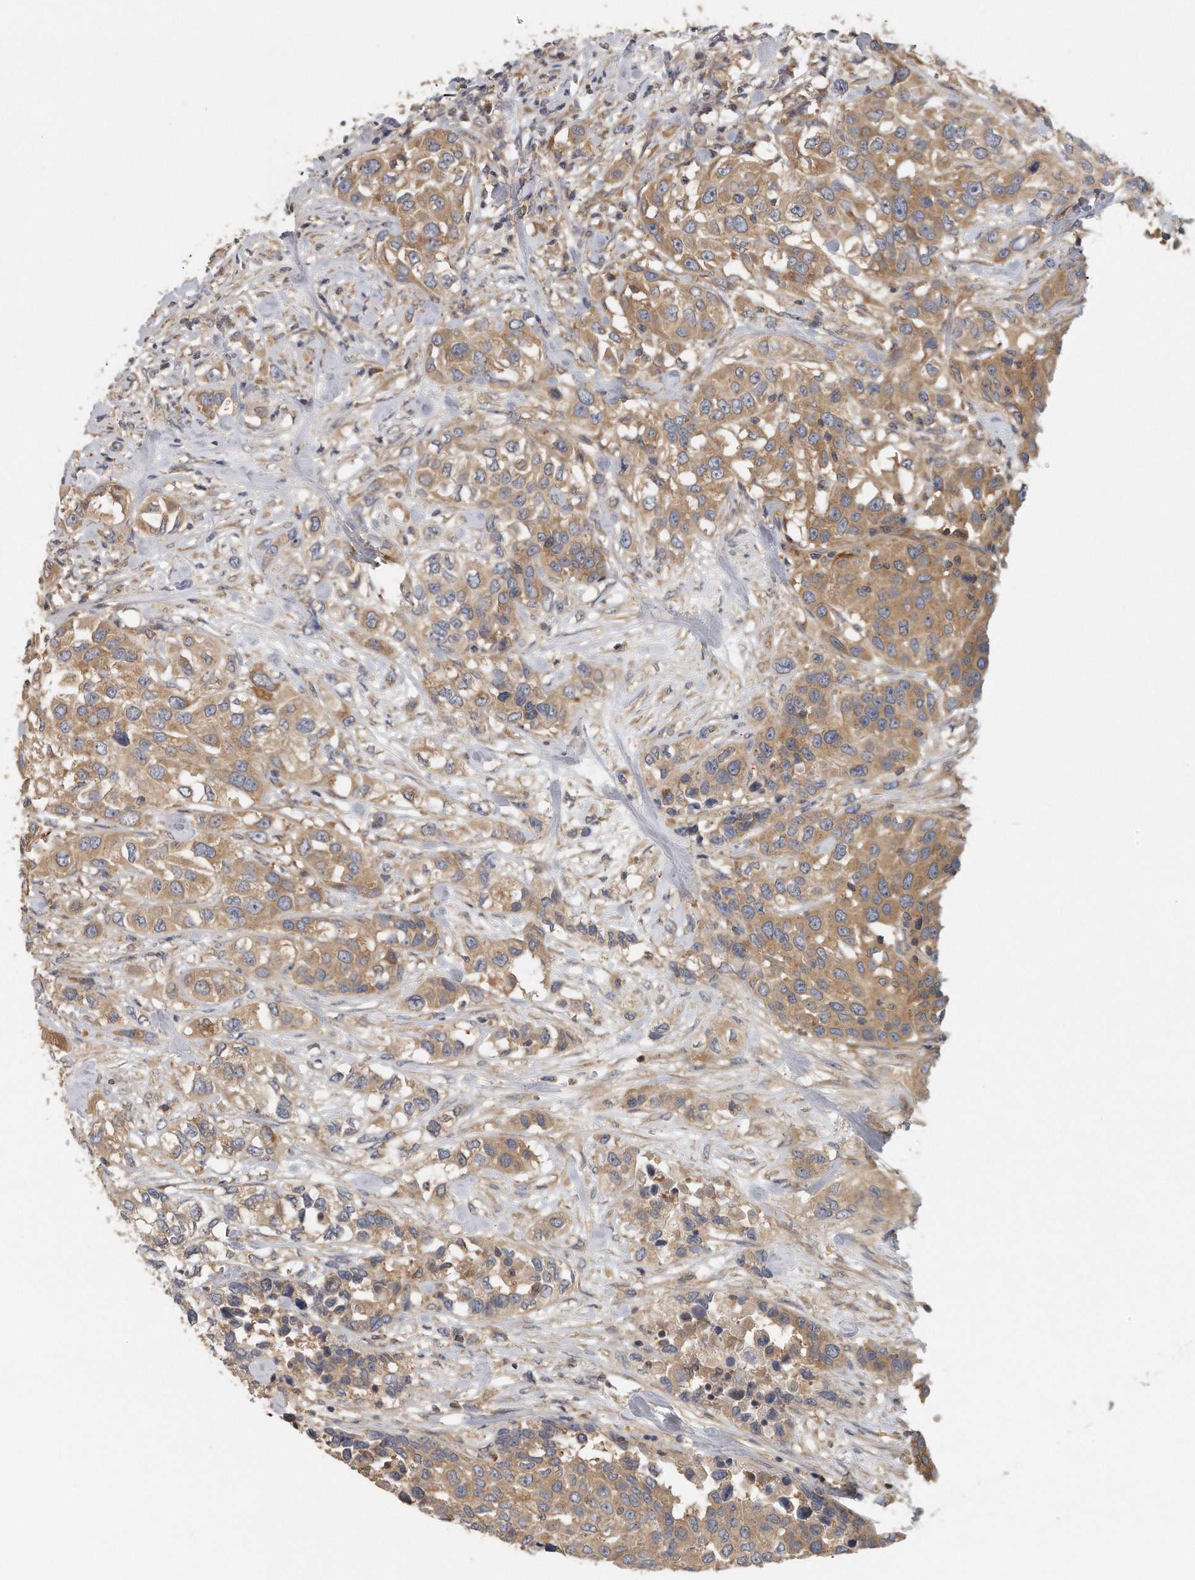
{"staining": {"intensity": "moderate", "quantity": ">75%", "location": "cytoplasmic/membranous"}, "tissue": "urothelial cancer", "cell_type": "Tumor cells", "image_type": "cancer", "snomed": [{"axis": "morphology", "description": "Urothelial carcinoma, High grade"}, {"axis": "topography", "description": "Urinary bladder"}], "caption": "Moderate cytoplasmic/membranous positivity is appreciated in approximately >75% of tumor cells in high-grade urothelial carcinoma.", "gene": "EIF3I", "patient": {"sex": "female", "age": 80}}